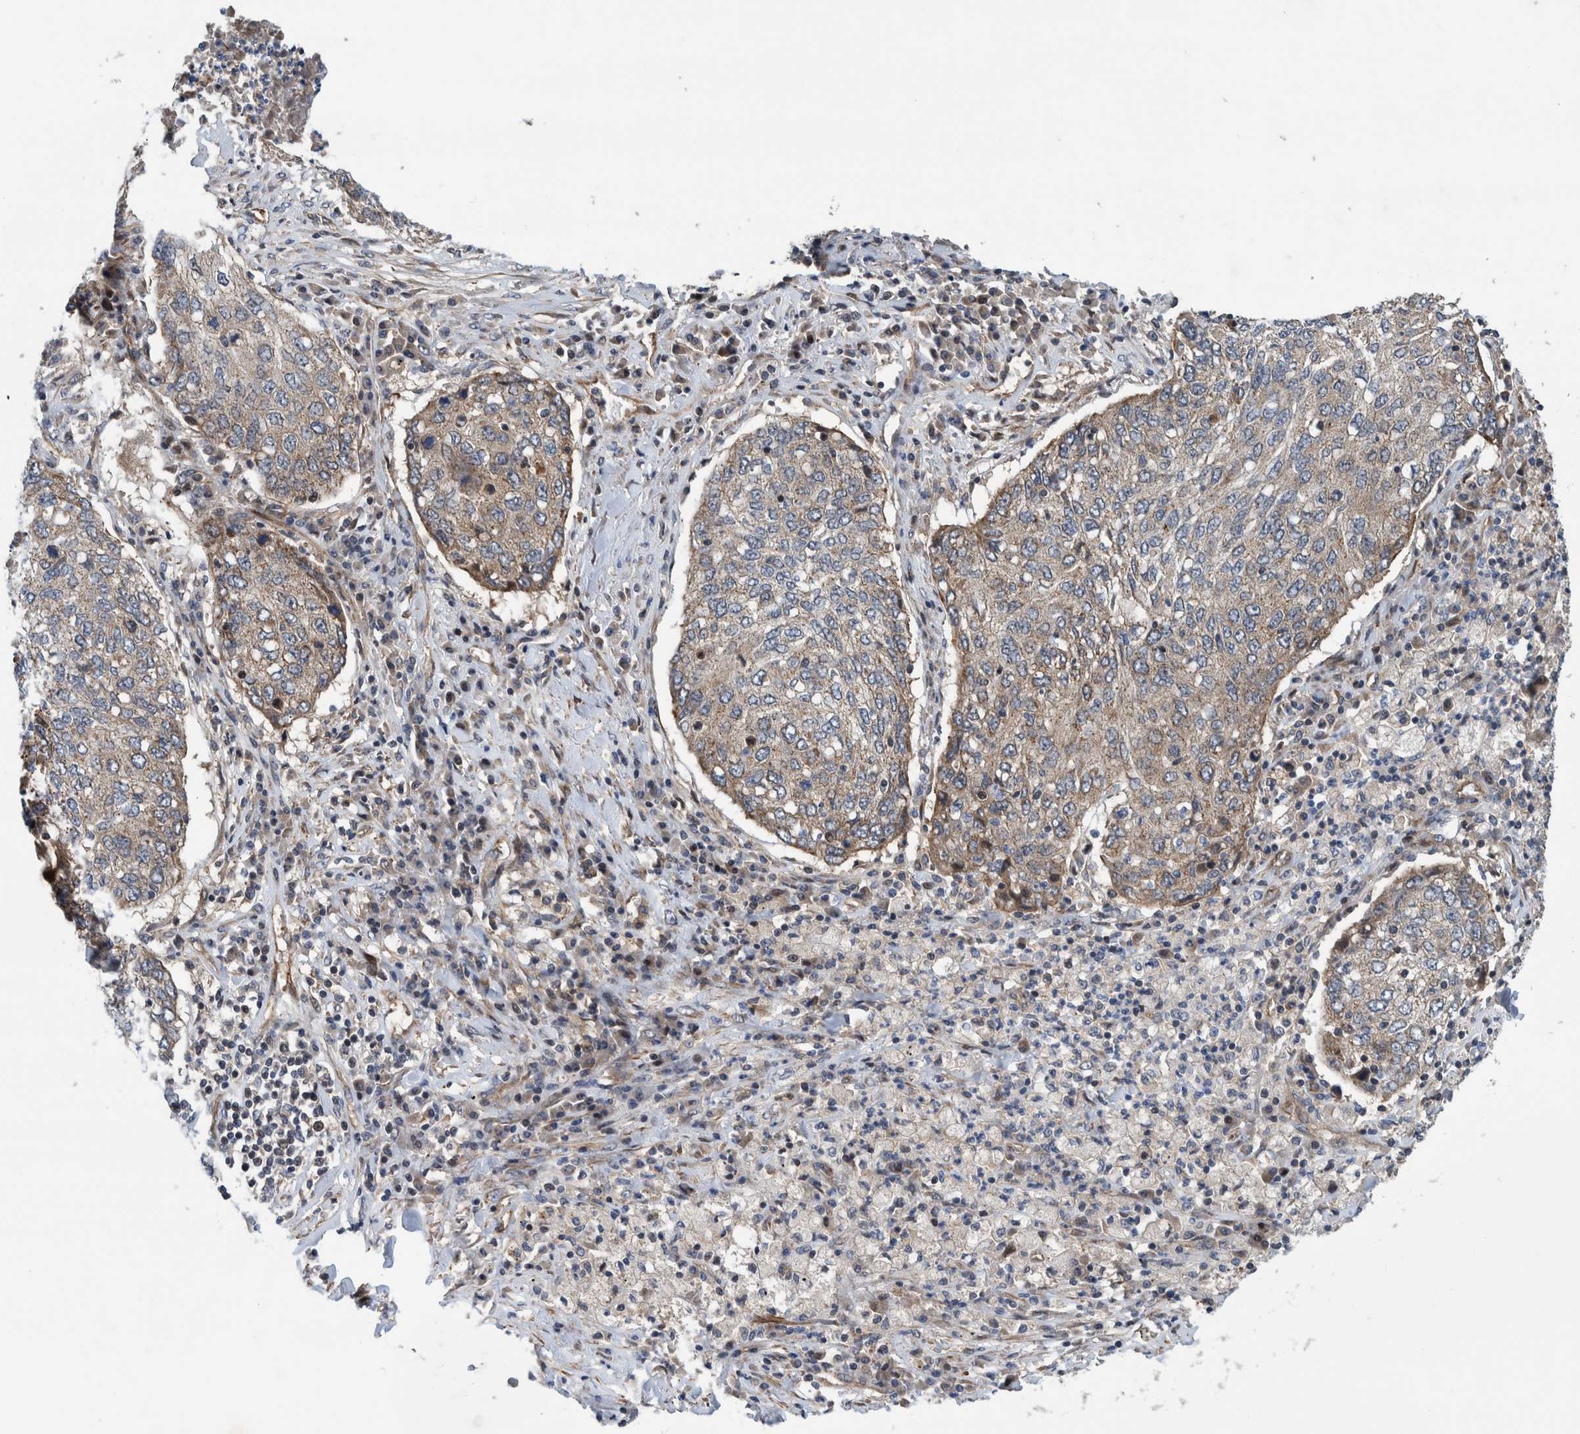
{"staining": {"intensity": "weak", "quantity": ">75%", "location": "cytoplasmic/membranous"}, "tissue": "lung cancer", "cell_type": "Tumor cells", "image_type": "cancer", "snomed": [{"axis": "morphology", "description": "Squamous cell carcinoma, NOS"}, {"axis": "topography", "description": "Lung"}], "caption": "Lung cancer was stained to show a protein in brown. There is low levels of weak cytoplasmic/membranous positivity in approximately >75% of tumor cells. The staining was performed using DAB (3,3'-diaminobenzidine), with brown indicating positive protein expression. Nuclei are stained blue with hematoxylin.", "gene": "GRPEL2", "patient": {"sex": "female", "age": 63}}